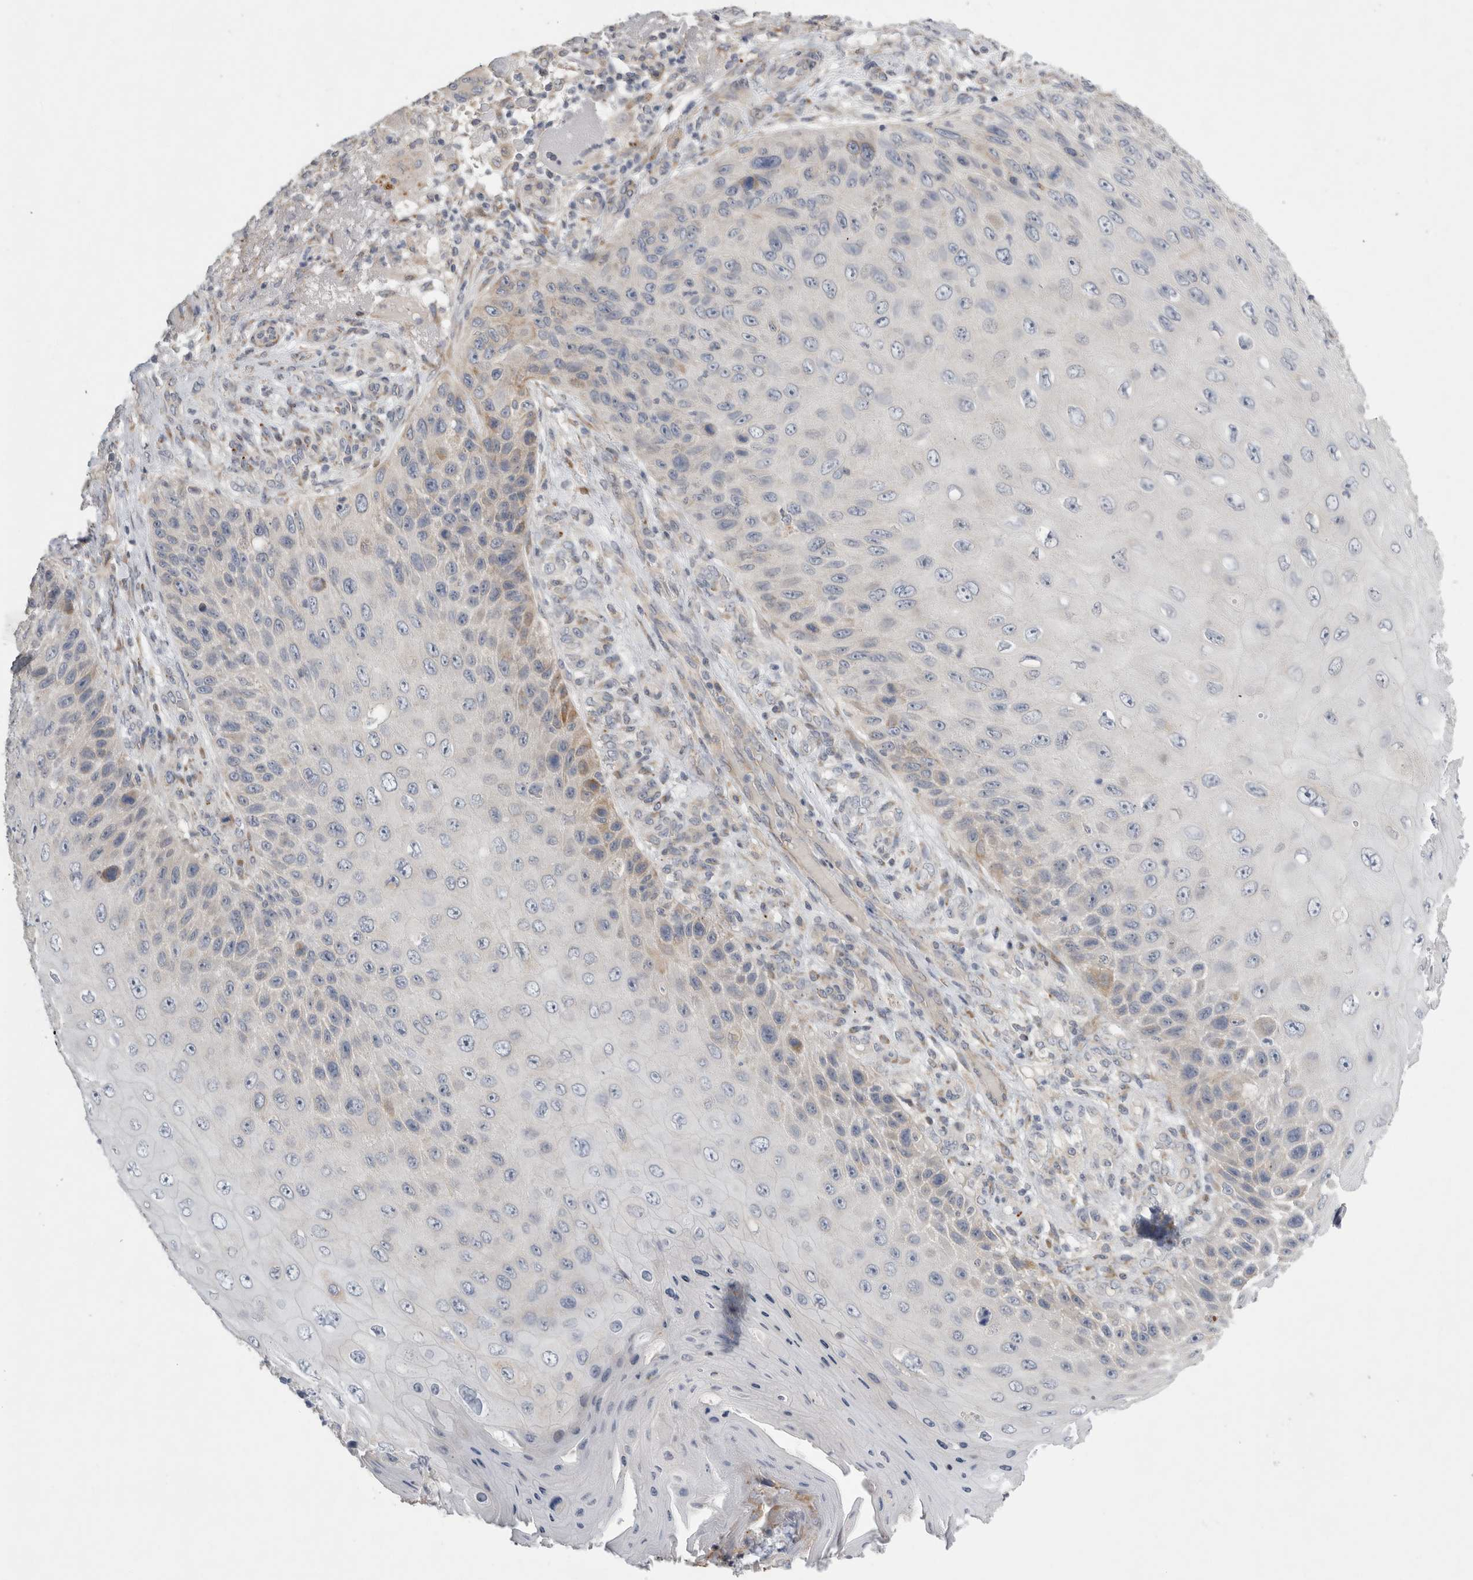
{"staining": {"intensity": "weak", "quantity": "<25%", "location": "cytoplasmic/membranous"}, "tissue": "skin cancer", "cell_type": "Tumor cells", "image_type": "cancer", "snomed": [{"axis": "morphology", "description": "Squamous cell carcinoma, NOS"}, {"axis": "topography", "description": "Skin"}], "caption": "Tumor cells are negative for protein expression in human skin cancer (squamous cell carcinoma). (DAB (3,3'-diaminobenzidine) immunohistochemistry (IHC) visualized using brightfield microscopy, high magnification).", "gene": "TRMT9B", "patient": {"sex": "female", "age": 88}}